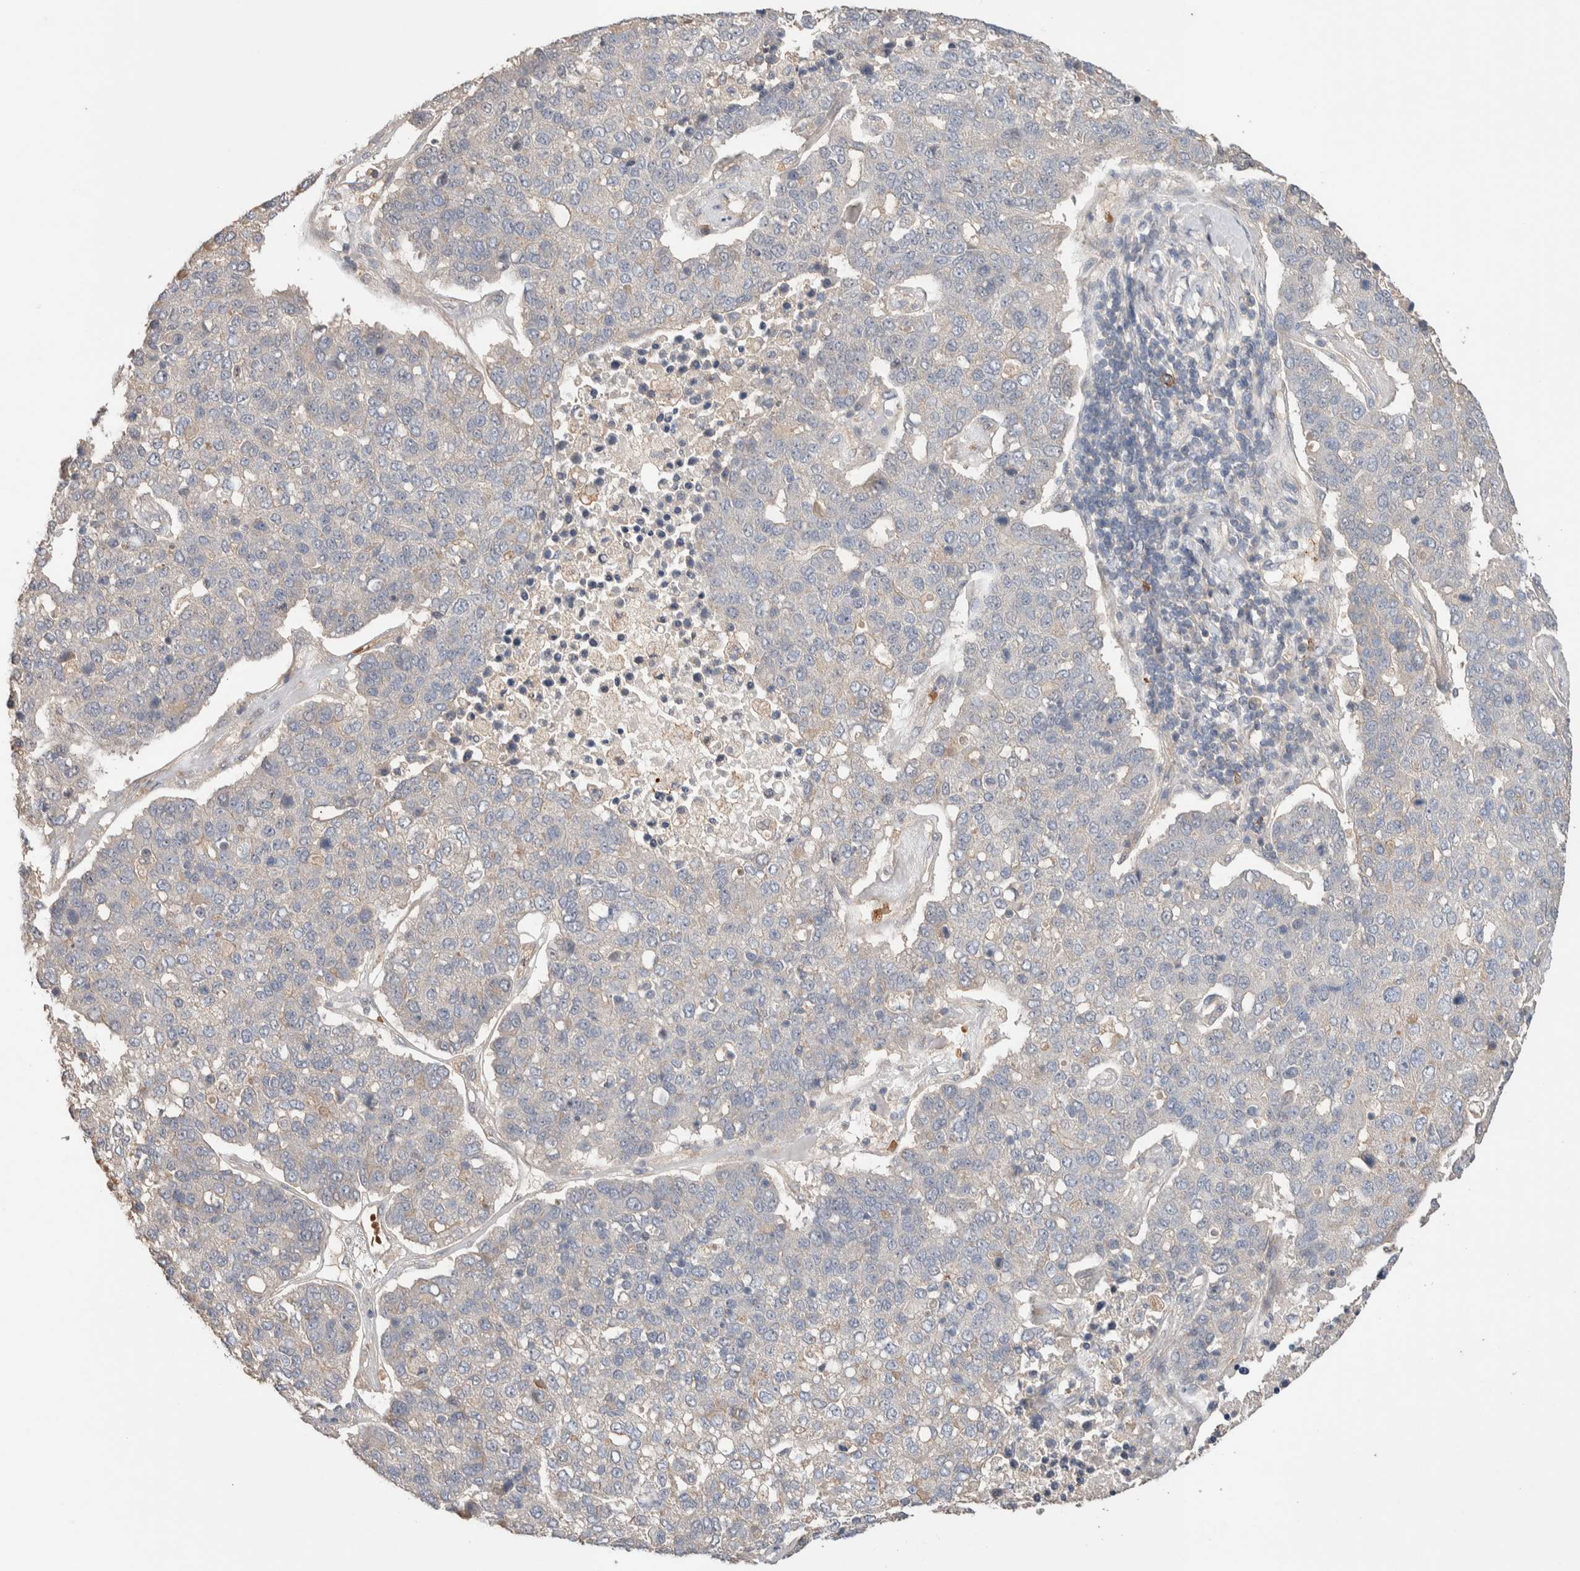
{"staining": {"intensity": "negative", "quantity": "none", "location": "none"}, "tissue": "pancreatic cancer", "cell_type": "Tumor cells", "image_type": "cancer", "snomed": [{"axis": "morphology", "description": "Adenocarcinoma, NOS"}, {"axis": "topography", "description": "Pancreas"}], "caption": "This is an immunohistochemistry (IHC) micrograph of pancreatic cancer. There is no expression in tumor cells.", "gene": "WDR91", "patient": {"sex": "female", "age": 61}}